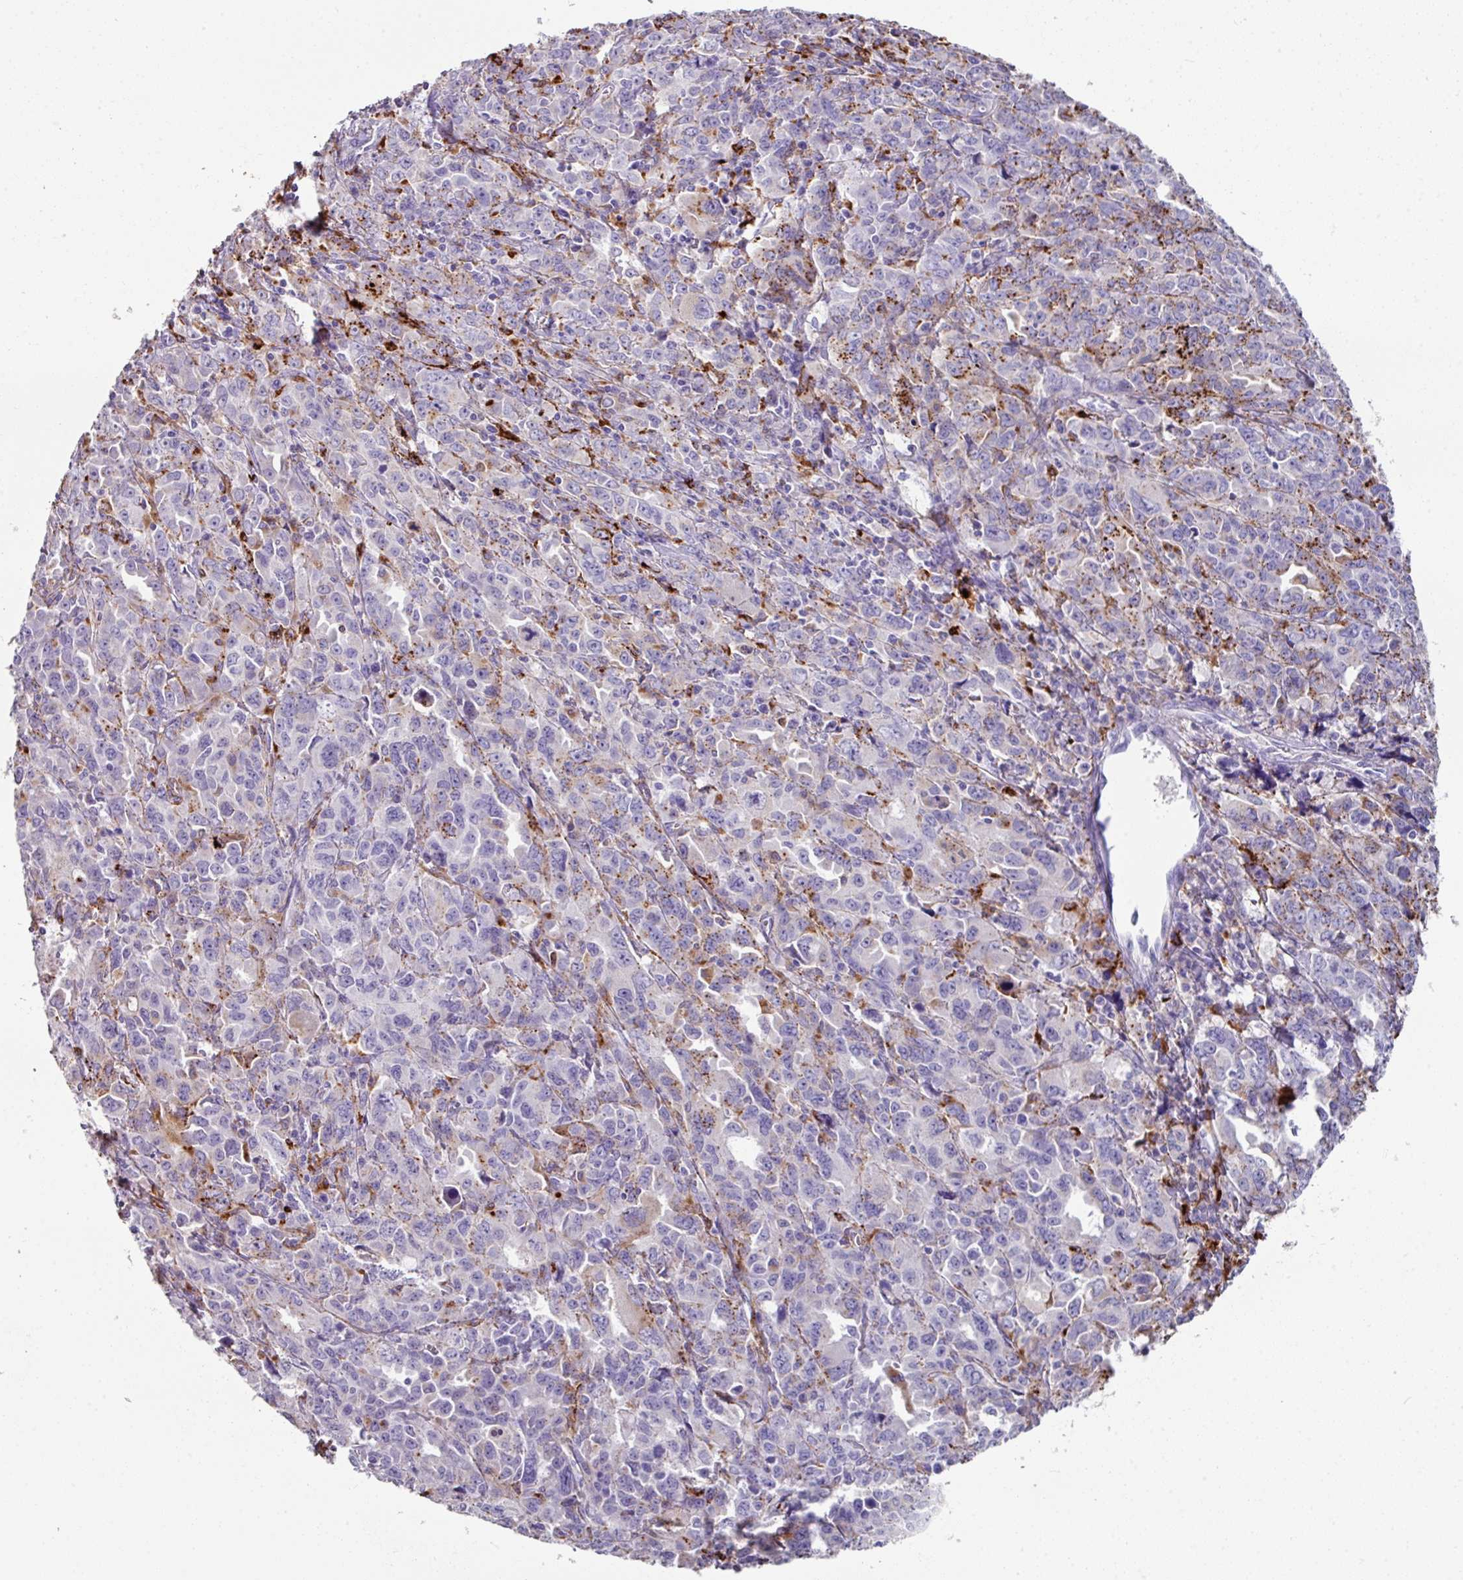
{"staining": {"intensity": "moderate", "quantity": "<25%", "location": "cytoplasmic/membranous"}, "tissue": "ovarian cancer", "cell_type": "Tumor cells", "image_type": "cancer", "snomed": [{"axis": "morphology", "description": "Adenocarcinoma, NOS"}, {"axis": "morphology", "description": "Carcinoma, endometroid"}, {"axis": "topography", "description": "Ovary"}], "caption": "Protein staining of ovarian cancer (adenocarcinoma) tissue demonstrates moderate cytoplasmic/membranous staining in approximately <25% of tumor cells.", "gene": "CPVL", "patient": {"sex": "female", "age": 72}}